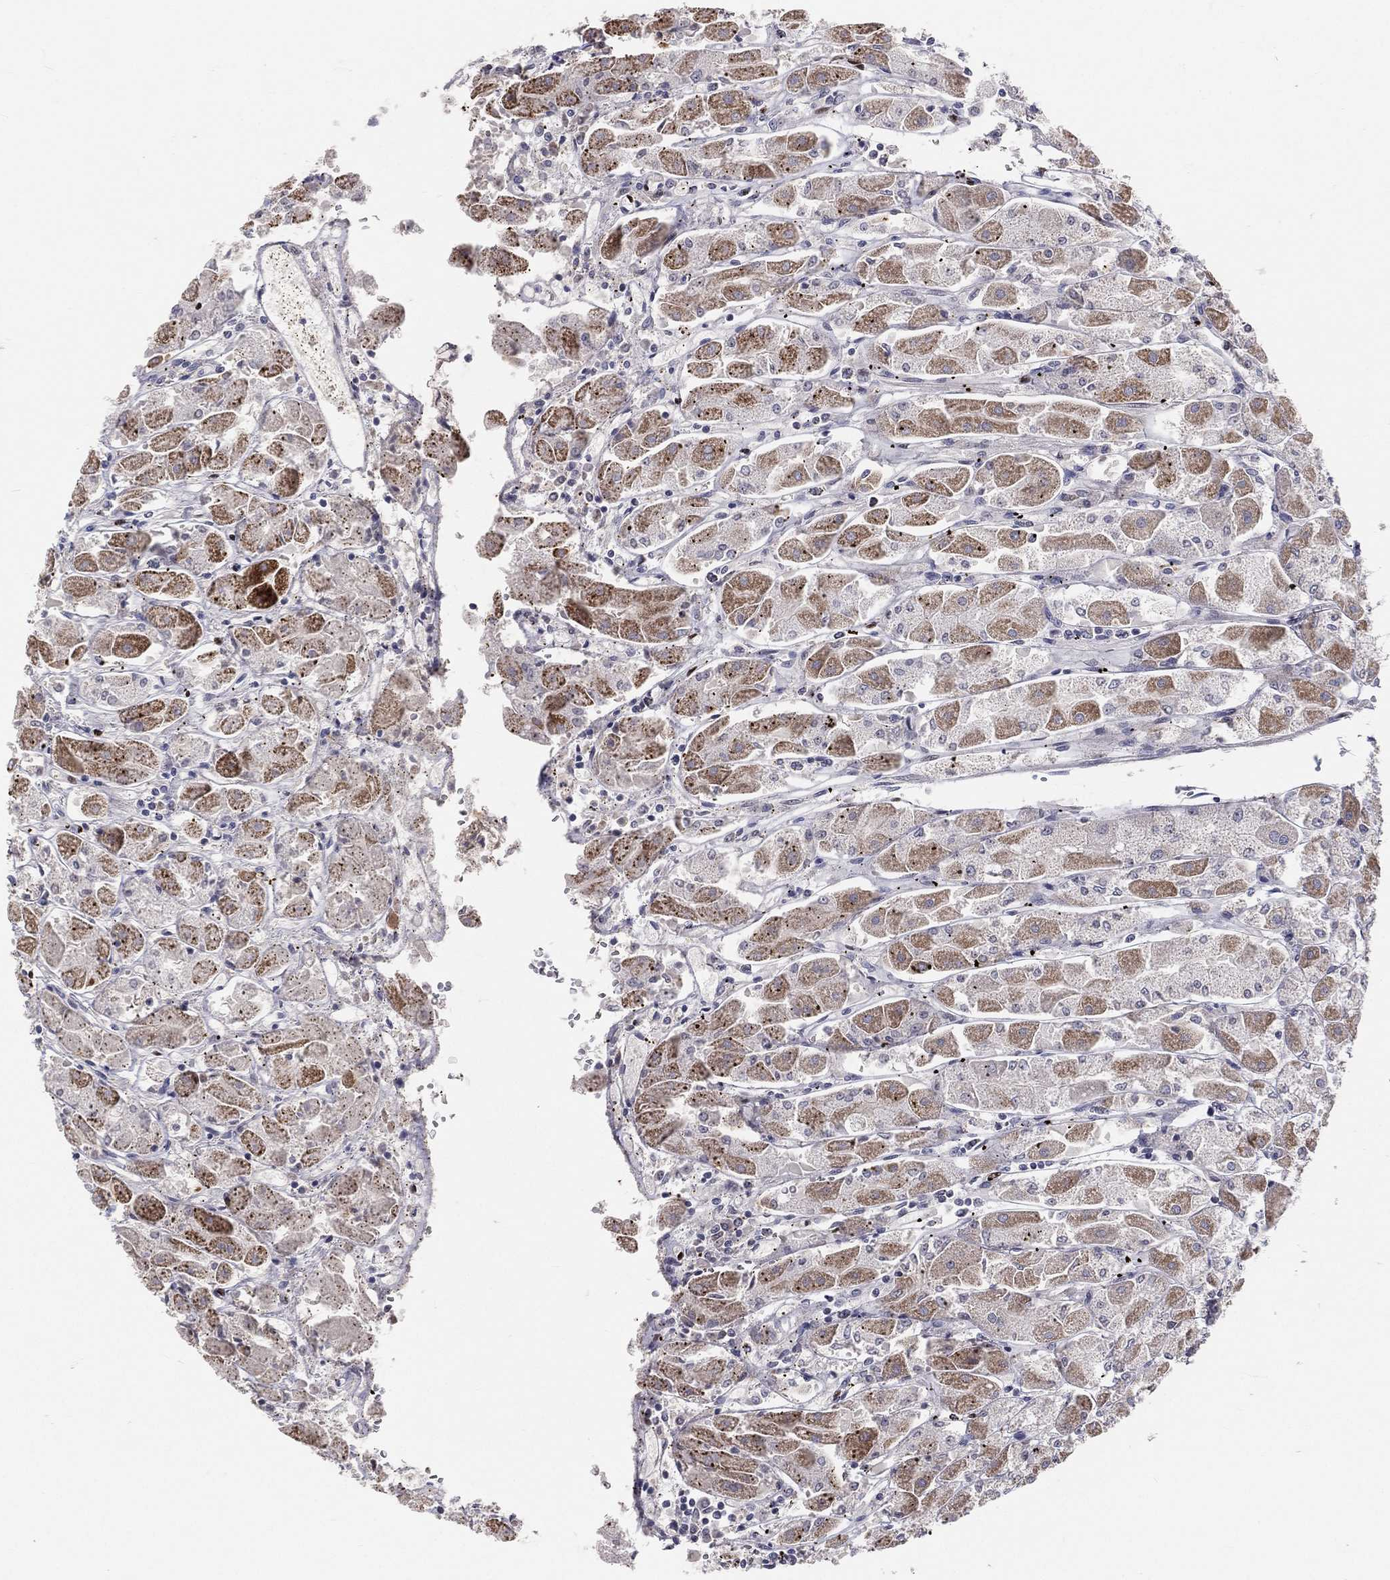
{"staining": {"intensity": "moderate", "quantity": "25%-75%", "location": "cytoplasmic/membranous"}, "tissue": "stomach", "cell_type": "Glandular cells", "image_type": "normal", "snomed": [{"axis": "morphology", "description": "Normal tissue, NOS"}, {"axis": "topography", "description": "Stomach"}], "caption": "Immunohistochemistry (IHC) (DAB (3,3'-diaminobenzidine)) staining of unremarkable human stomach demonstrates moderate cytoplasmic/membranous protein staining in approximately 25%-75% of glandular cells. The protein of interest is stained brown, and the nuclei are stained in blue (DAB IHC with brightfield microscopy, high magnification).", "gene": "ZEB1", "patient": {"sex": "male", "age": 70}}